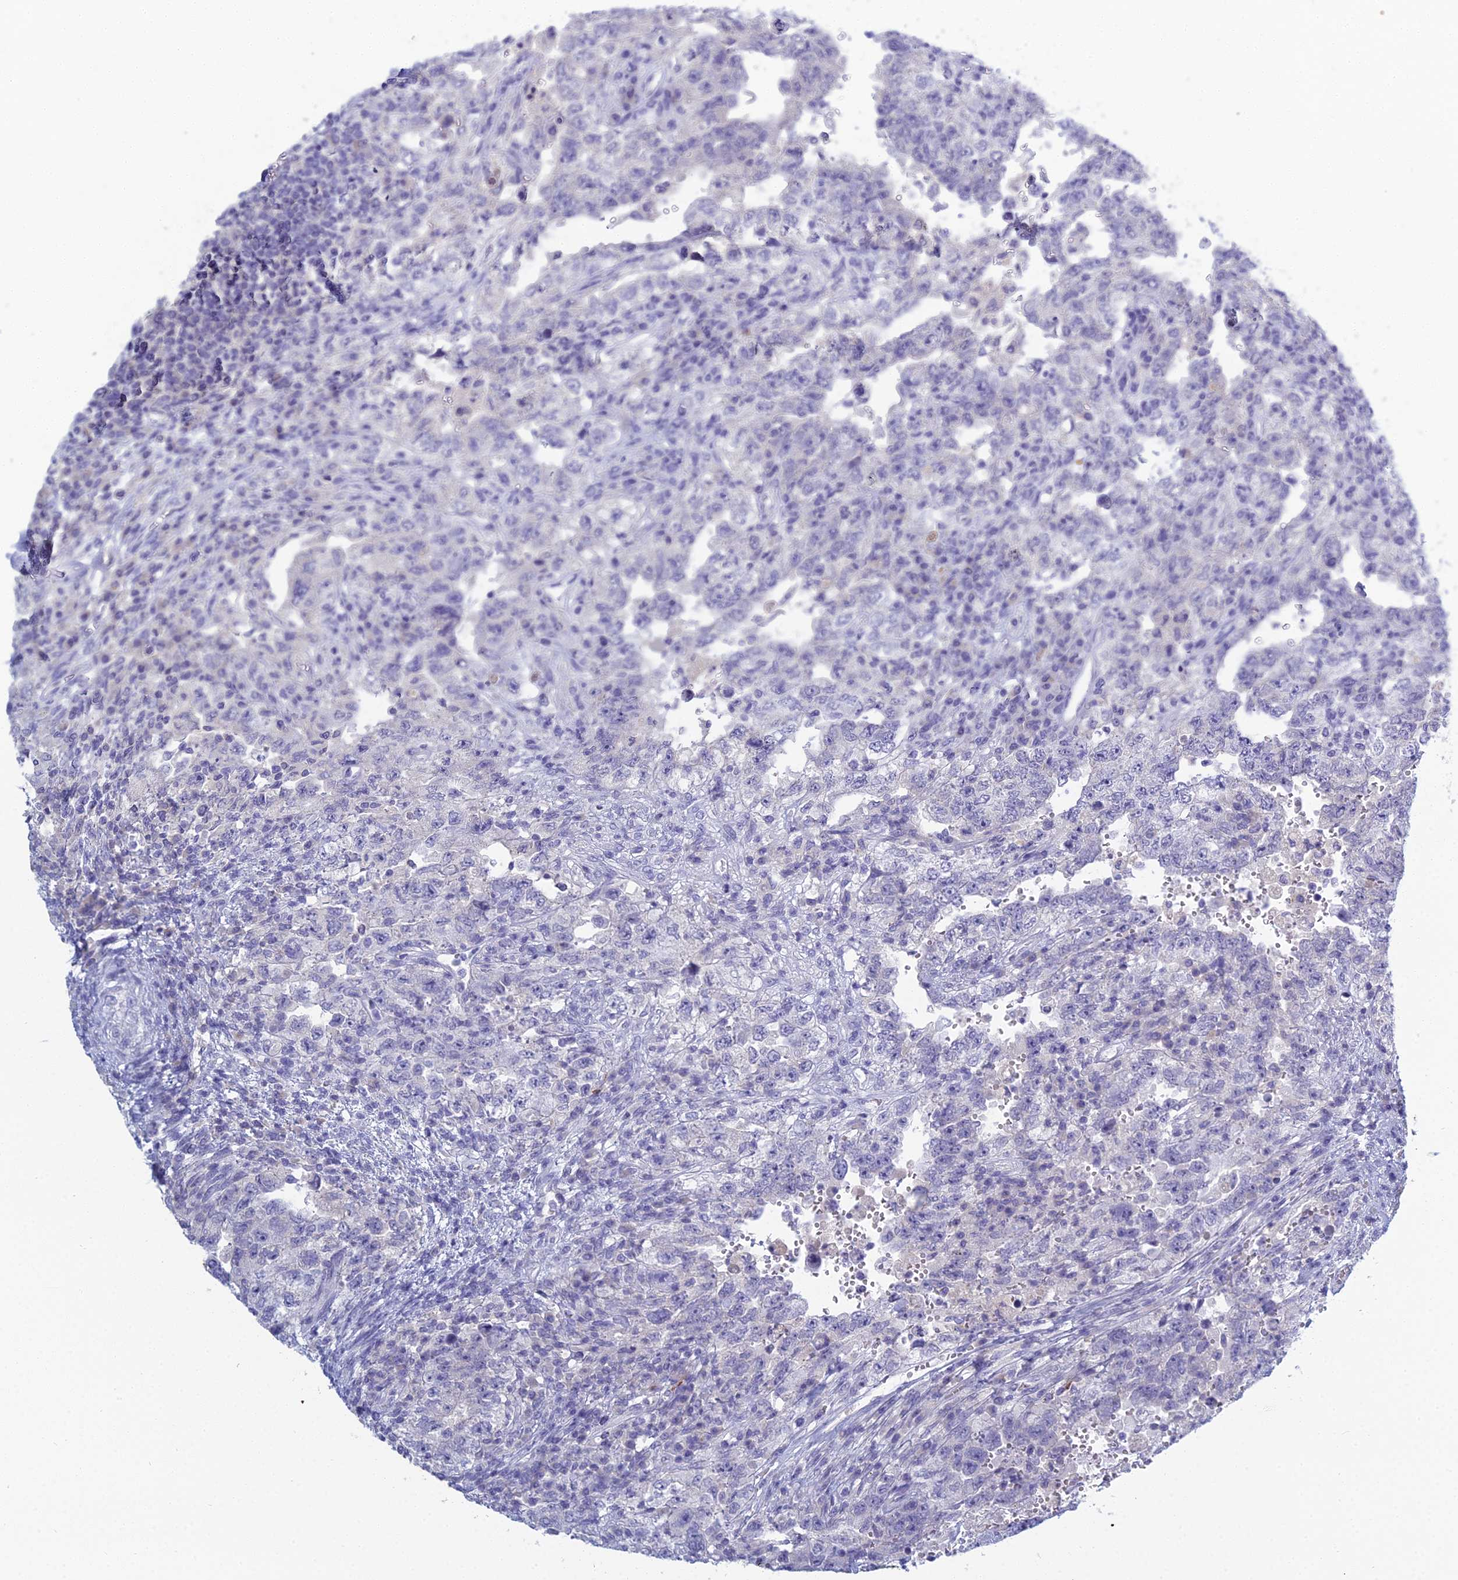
{"staining": {"intensity": "negative", "quantity": "none", "location": "none"}, "tissue": "testis cancer", "cell_type": "Tumor cells", "image_type": "cancer", "snomed": [{"axis": "morphology", "description": "Carcinoma, Embryonal, NOS"}, {"axis": "topography", "description": "Testis"}], "caption": "Immunohistochemical staining of human testis cancer (embryonal carcinoma) reveals no significant expression in tumor cells. (DAB (3,3'-diaminobenzidine) IHC visualized using brightfield microscopy, high magnification).", "gene": "MUC13", "patient": {"sex": "male", "age": 26}}